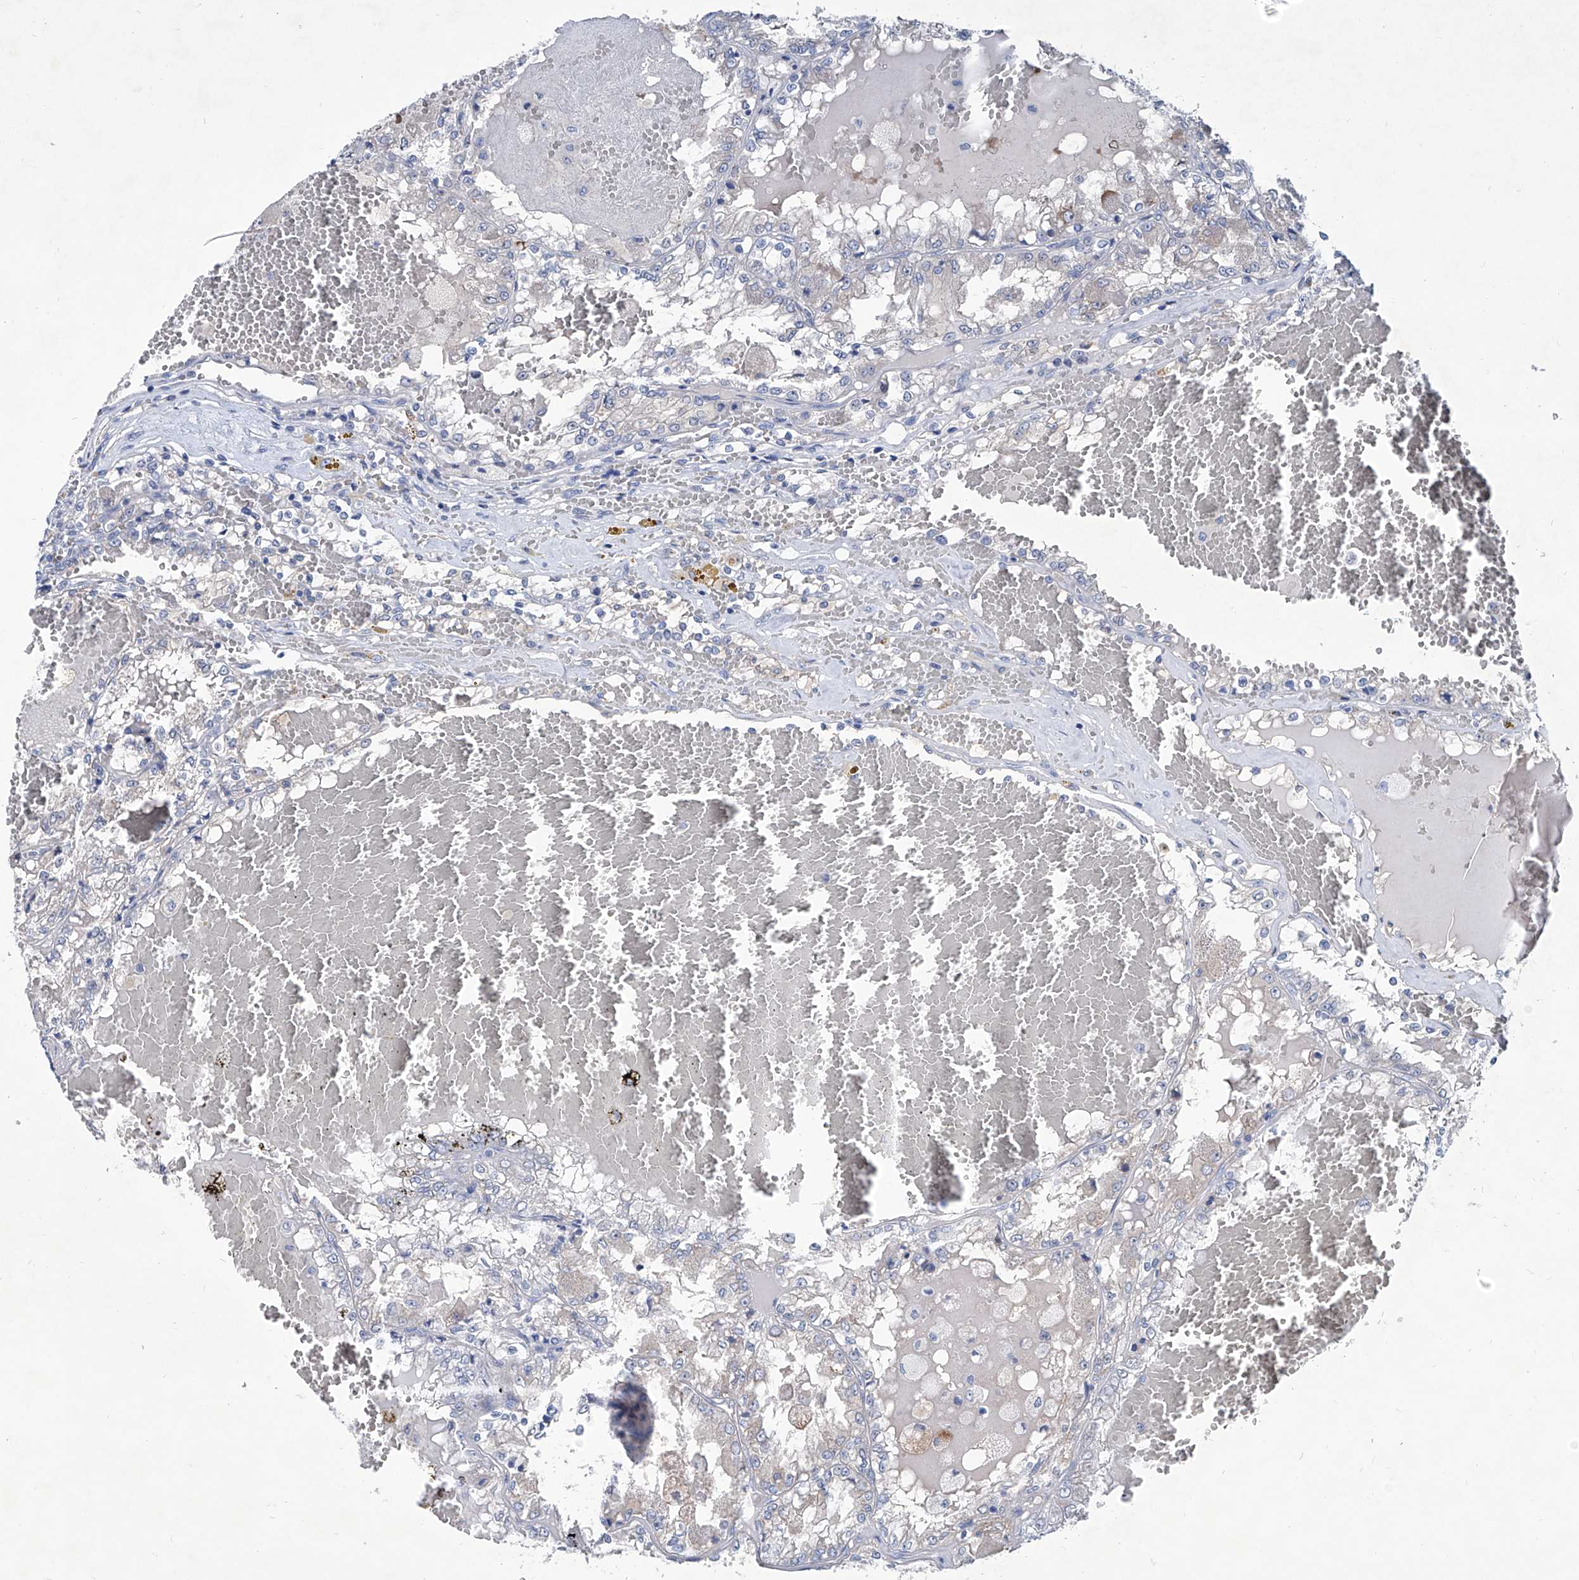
{"staining": {"intensity": "negative", "quantity": "none", "location": "none"}, "tissue": "renal cancer", "cell_type": "Tumor cells", "image_type": "cancer", "snomed": [{"axis": "morphology", "description": "Adenocarcinoma, NOS"}, {"axis": "topography", "description": "Kidney"}], "caption": "There is no significant positivity in tumor cells of renal adenocarcinoma.", "gene": "KLHL17", "patient": {"sex": "female", "age": 56}}